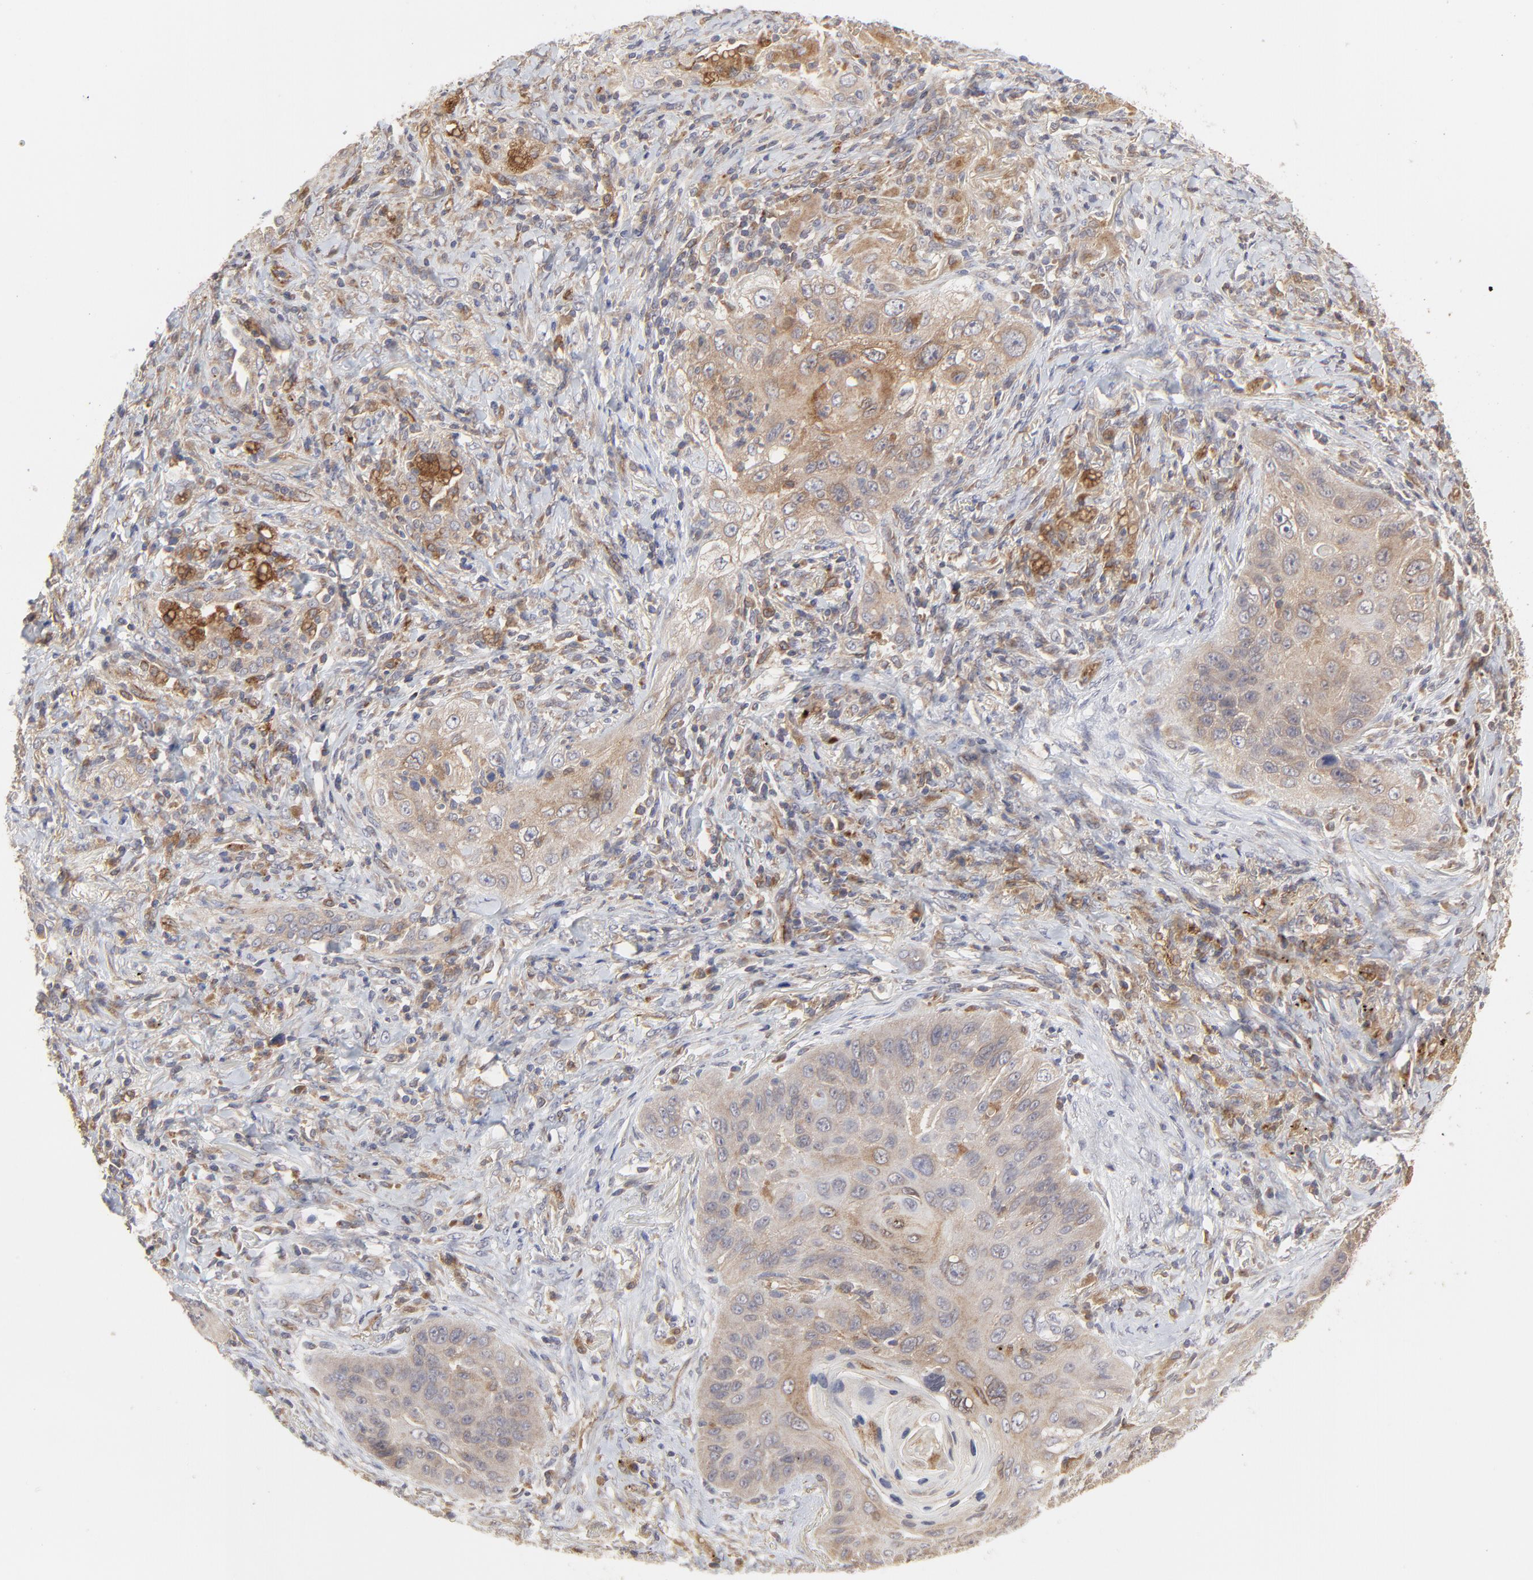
{"staining": {"intensity": "moderate", "quantity": ">75%", "location": "cytoplasmic/membranous"}, "tissue": "lung cancer", "cell_type": "Tumor cells", "image_type": "cancer", "snomed": [{"axis": "morphology", "description": "Squamous cell carcinoma, NOS"}, {"axis": "topography", "description": "Lung"}], "caption": "Human squamous cell carcinoma (lung) stained for a protein (brown) shows moderate cytoplasmic/membranous positive positivity in about >75% of tumor cells.", "gene": "RAB9A", "patient": {"sex": "female", "age": 67}}